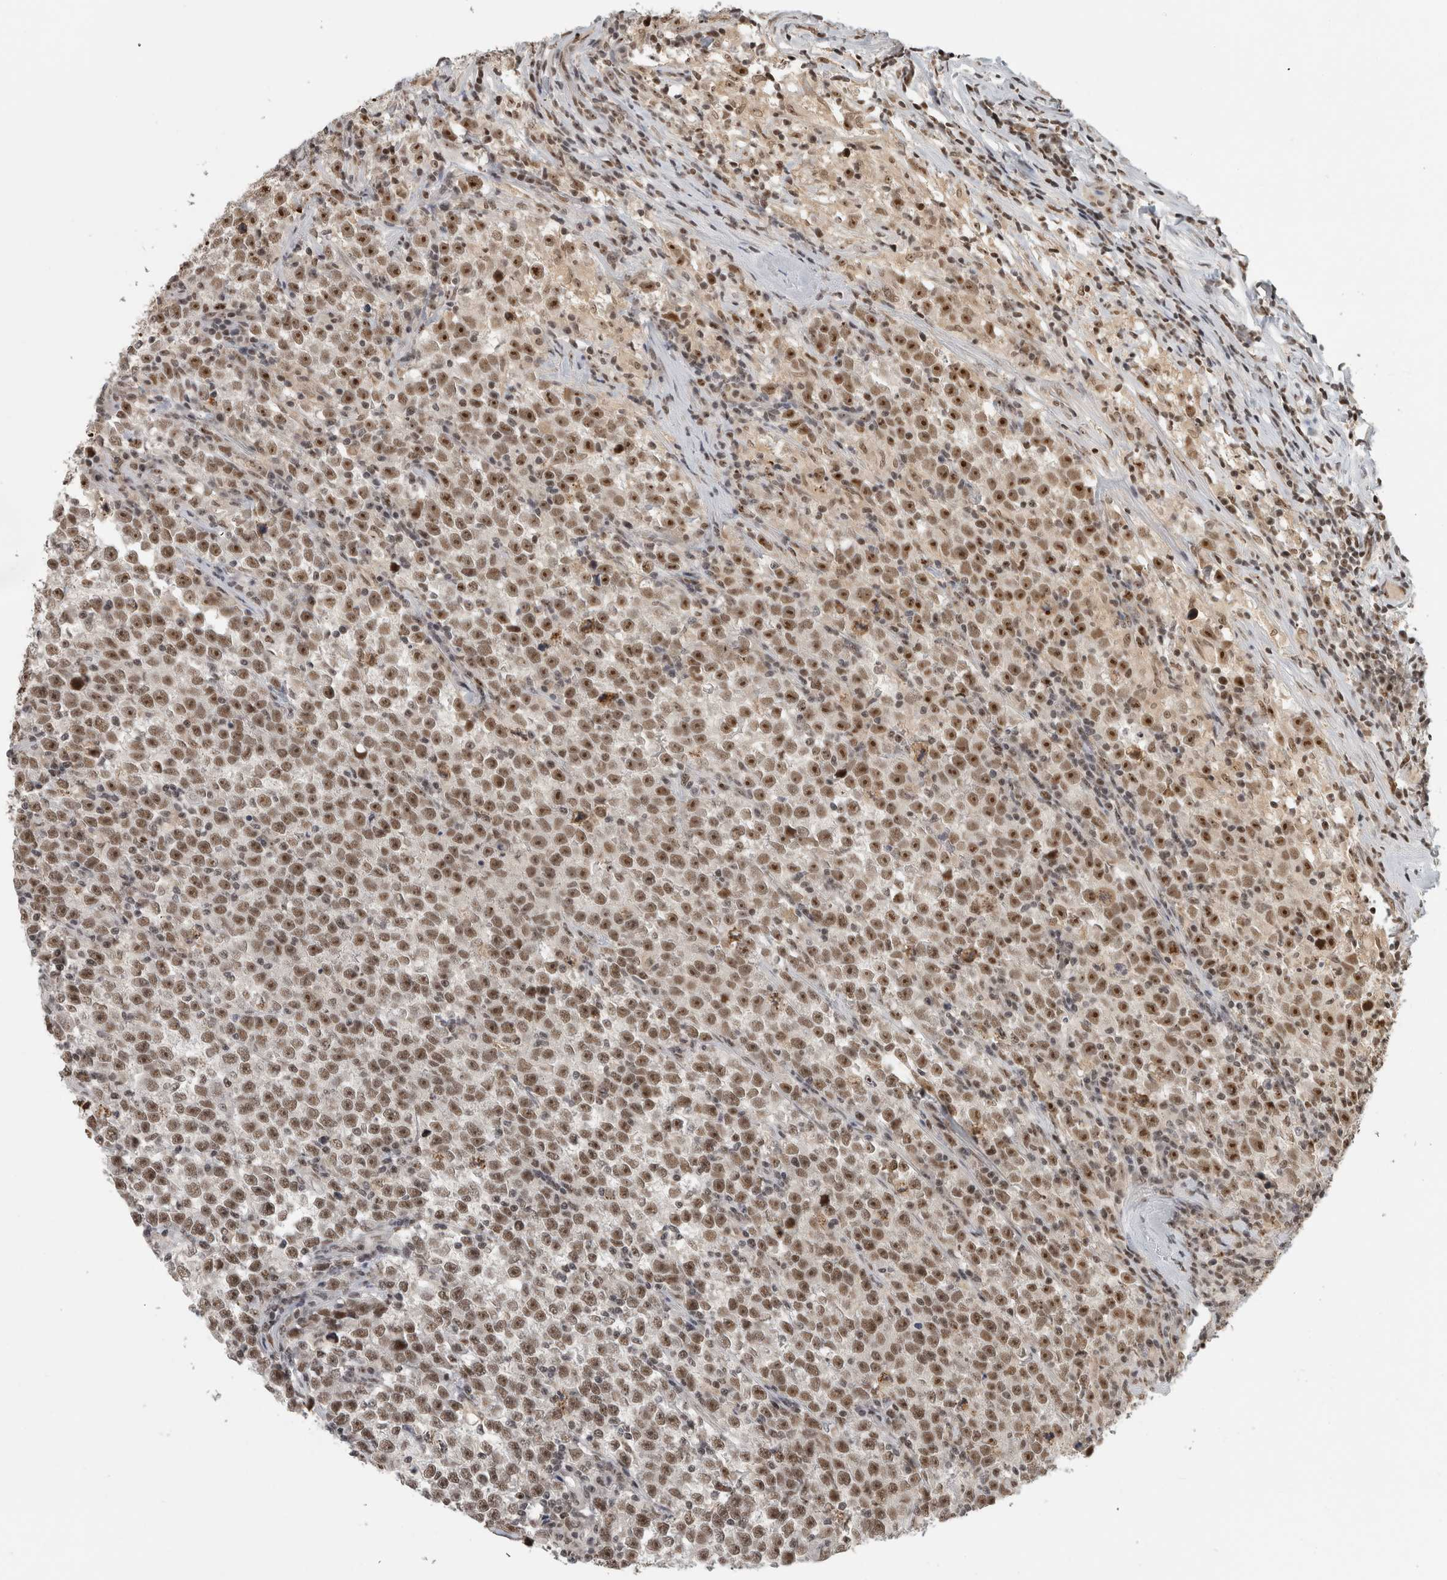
{"staining": {"intensity": "moderate", "quantity": ">75%", "location": "nuclear"}, "tissue": "testis cancer", "cell_type": "Tumor cells", "image_type": "cancer", "snomed": [{"axis": "morphology", "description": "Normal tissue, NOS"}, {"axis": "morphology", "description": "Seminoma, NOS"}, {"axis": "topography", "description": "Testis"}], "caption": "Brown immunohistochemical staining in testis cancer (seminoma) demonstrates moderate nuclear staining in approximately >75% of tumor cells.", "gene": "EBNA1BP2", "patient": {"sex": "male", "age": 43}}